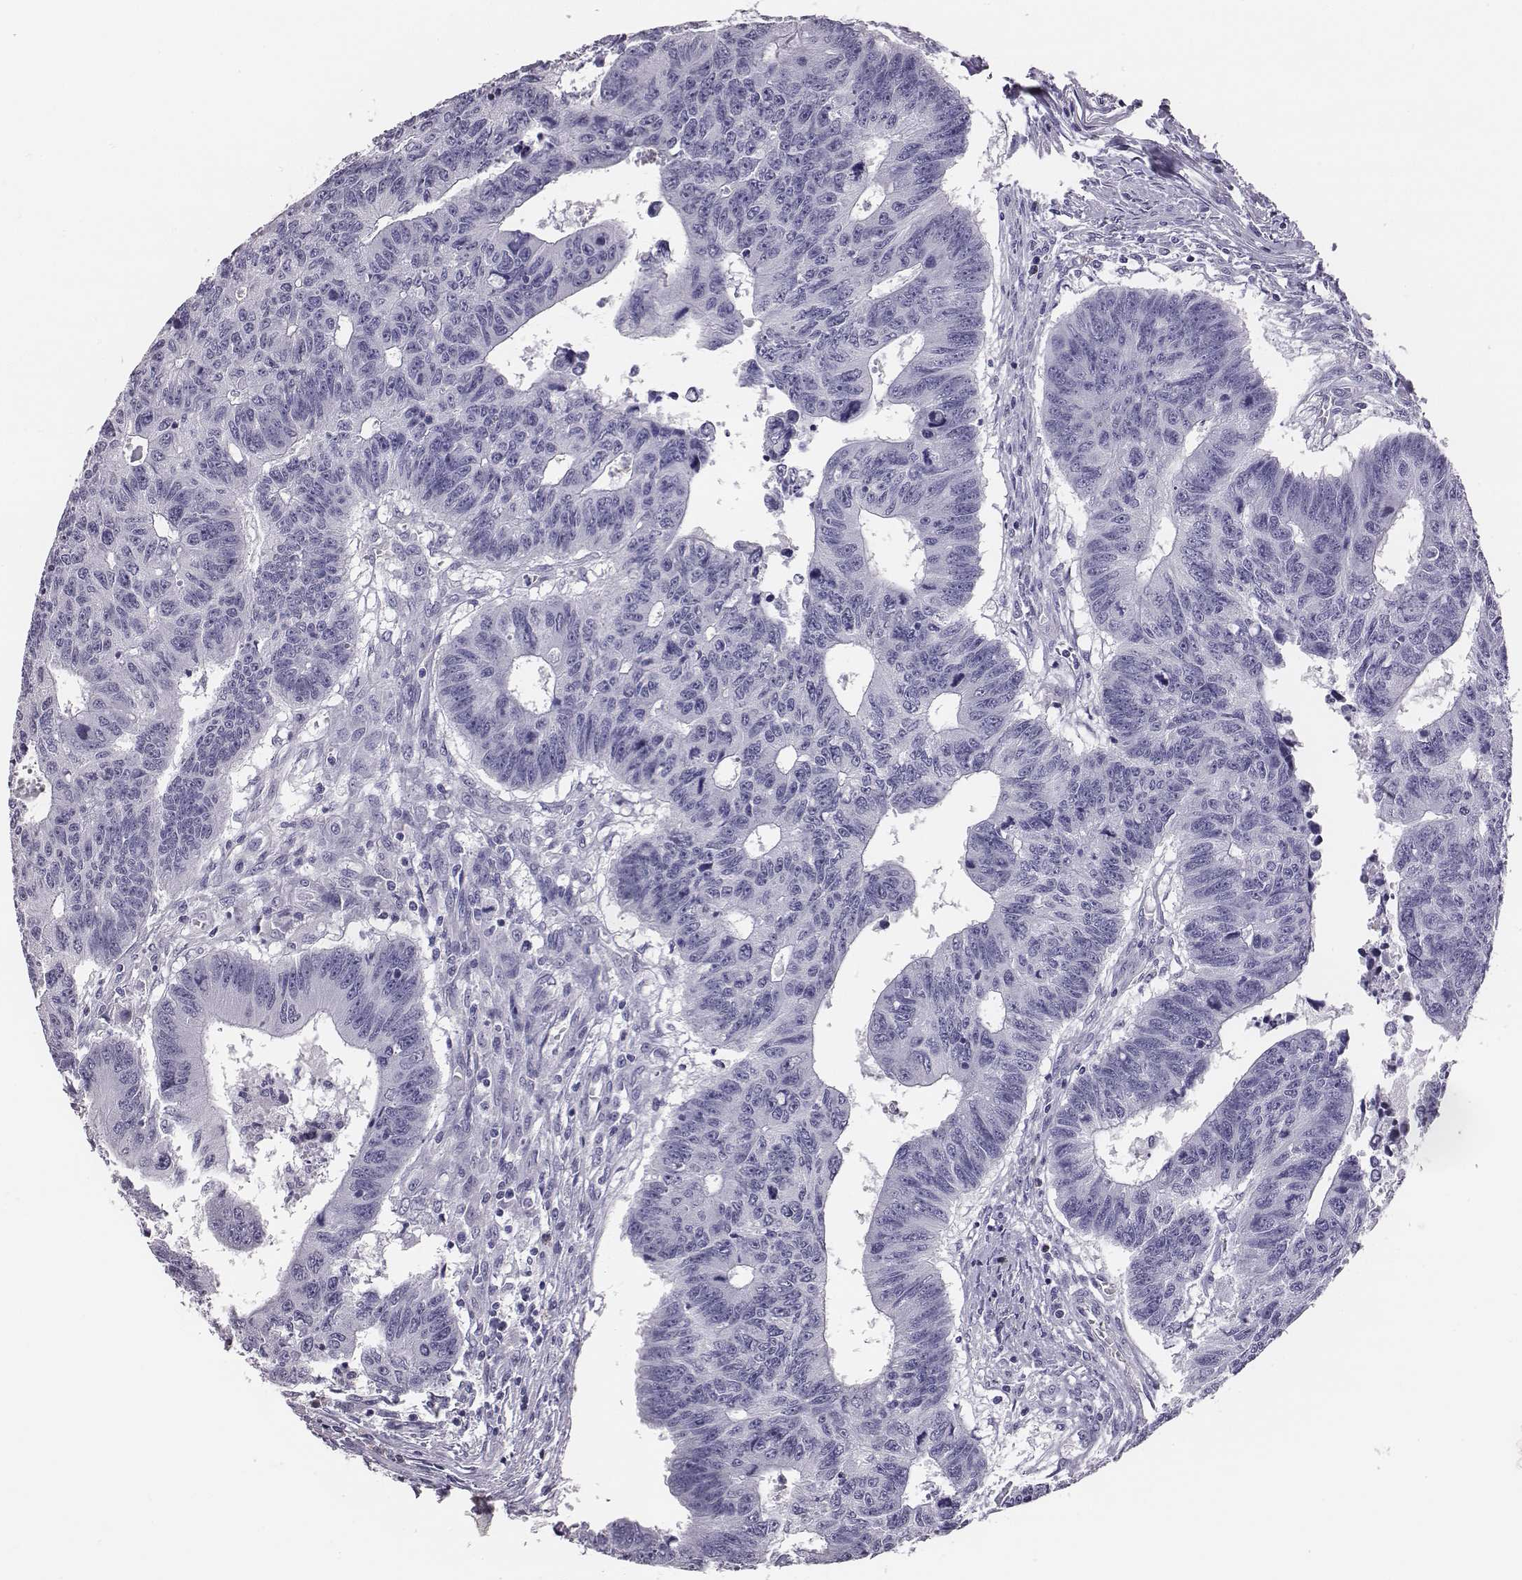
{"staining": {"intensity": "negative", "quantity": "none", "location": "none"}, "tissue": "colorectal cancer", "cell_type": "Tumor cells", "image_type": "cancer", "snomed": [{"axis": "morphology", "description": "Adenocarcinoma, NOS"}, {"axis": "topography", "description": "Rectum"}], "caption": "Adenocarcinoma (colorectal) was stained to show a protein in brown. There is no significant positivity in tumor cells.", "gene": "ACOD1", "patient": {"sex": "female", "age": 85}}